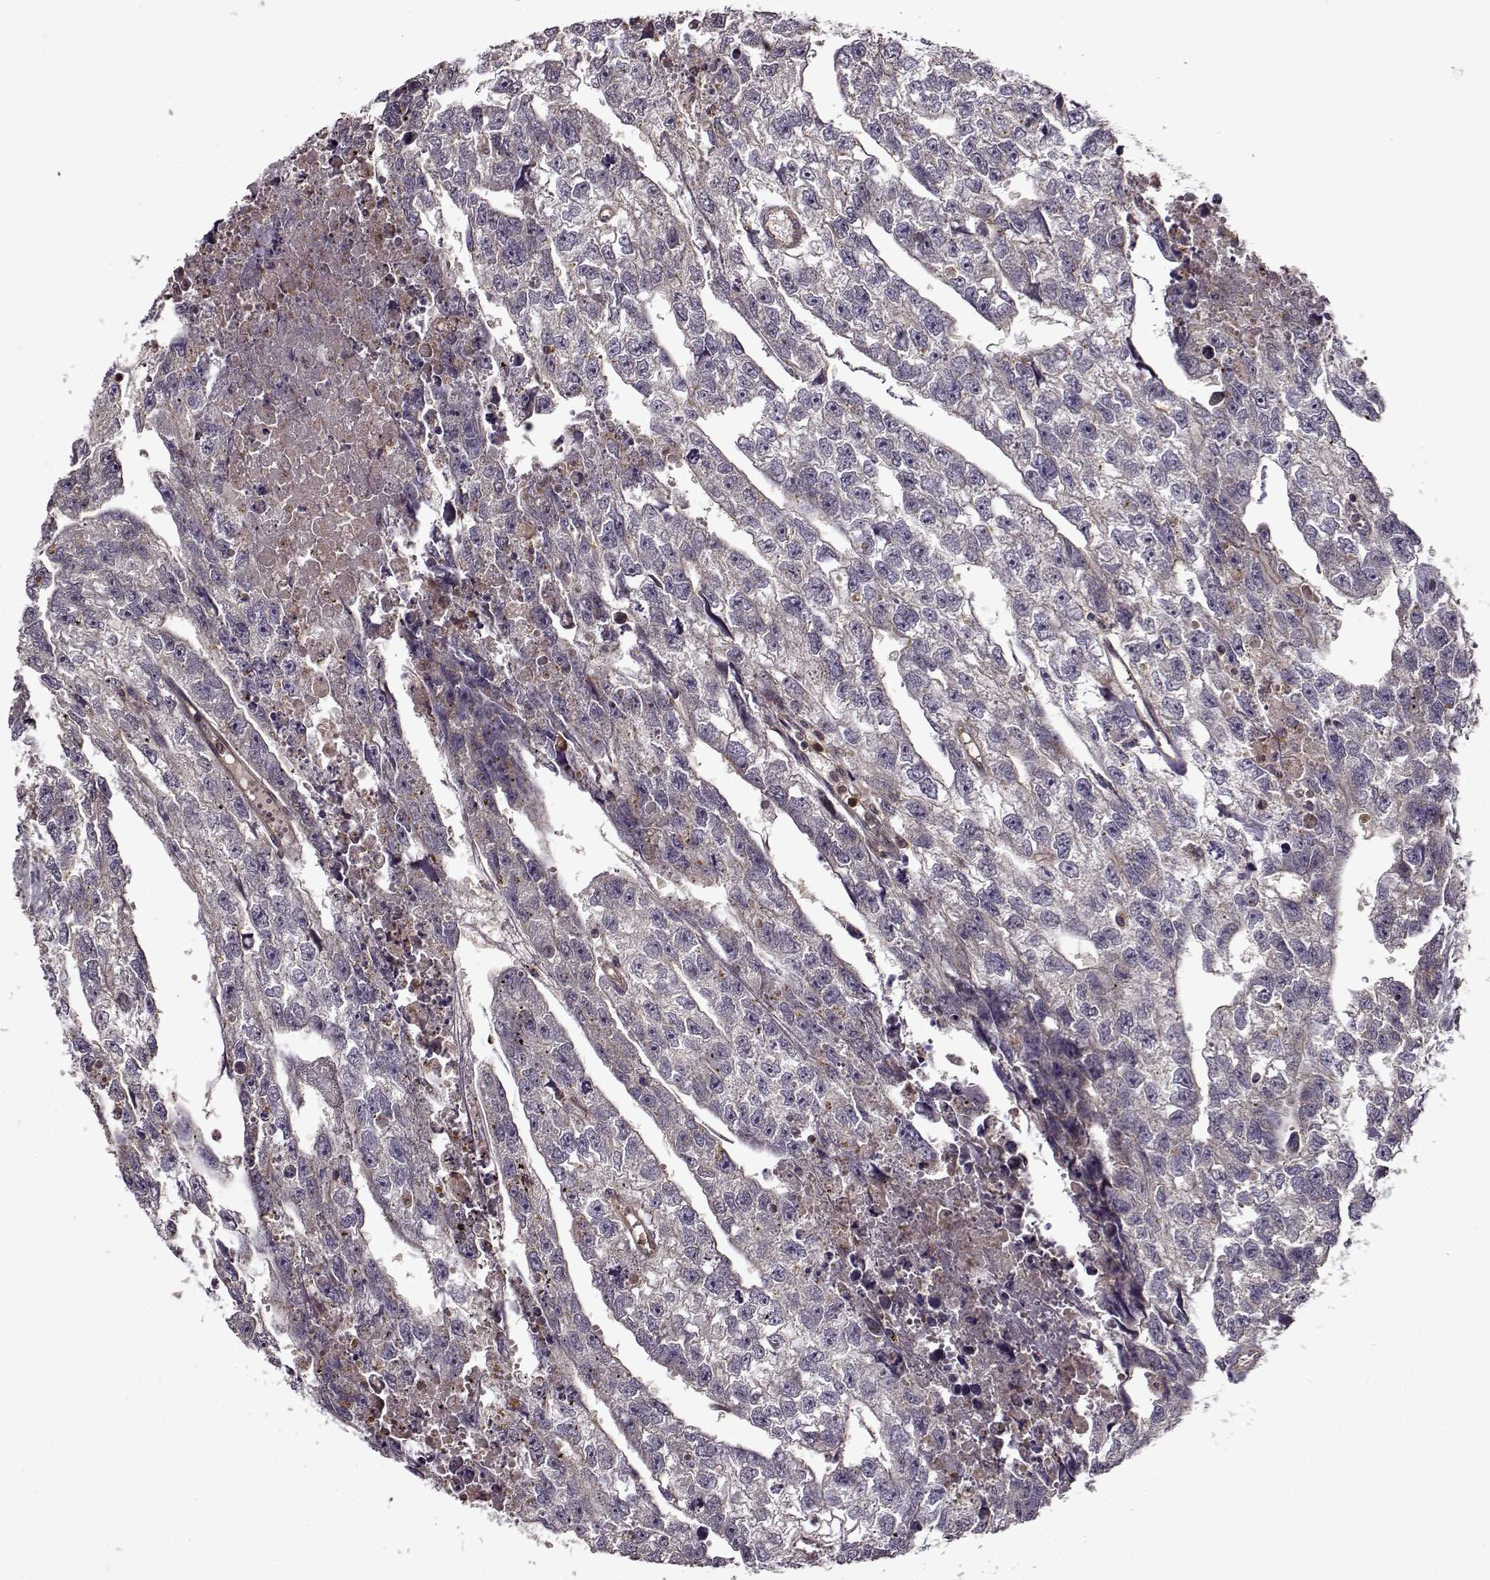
{"staining": {"intensity": "negative", "quantity": "none", "location": "none"}, "tissue": "testis cancer", "cell_type": "Tumor cells", "image_type": "cancer", "snomed": [{"axis": "morphology", "description": "Carcinoma, Embryonal, NOS"}, {"axis": "morphology", "description": "Teratoma, malignant, NOS"}, {"axis": "topography", "description": "Testis"}], "caption": "Tumor cells are negative for brown protein staining in testis cancer.", "gene": "IFRD2", "patient": {"sex": "male", "age": 44}}